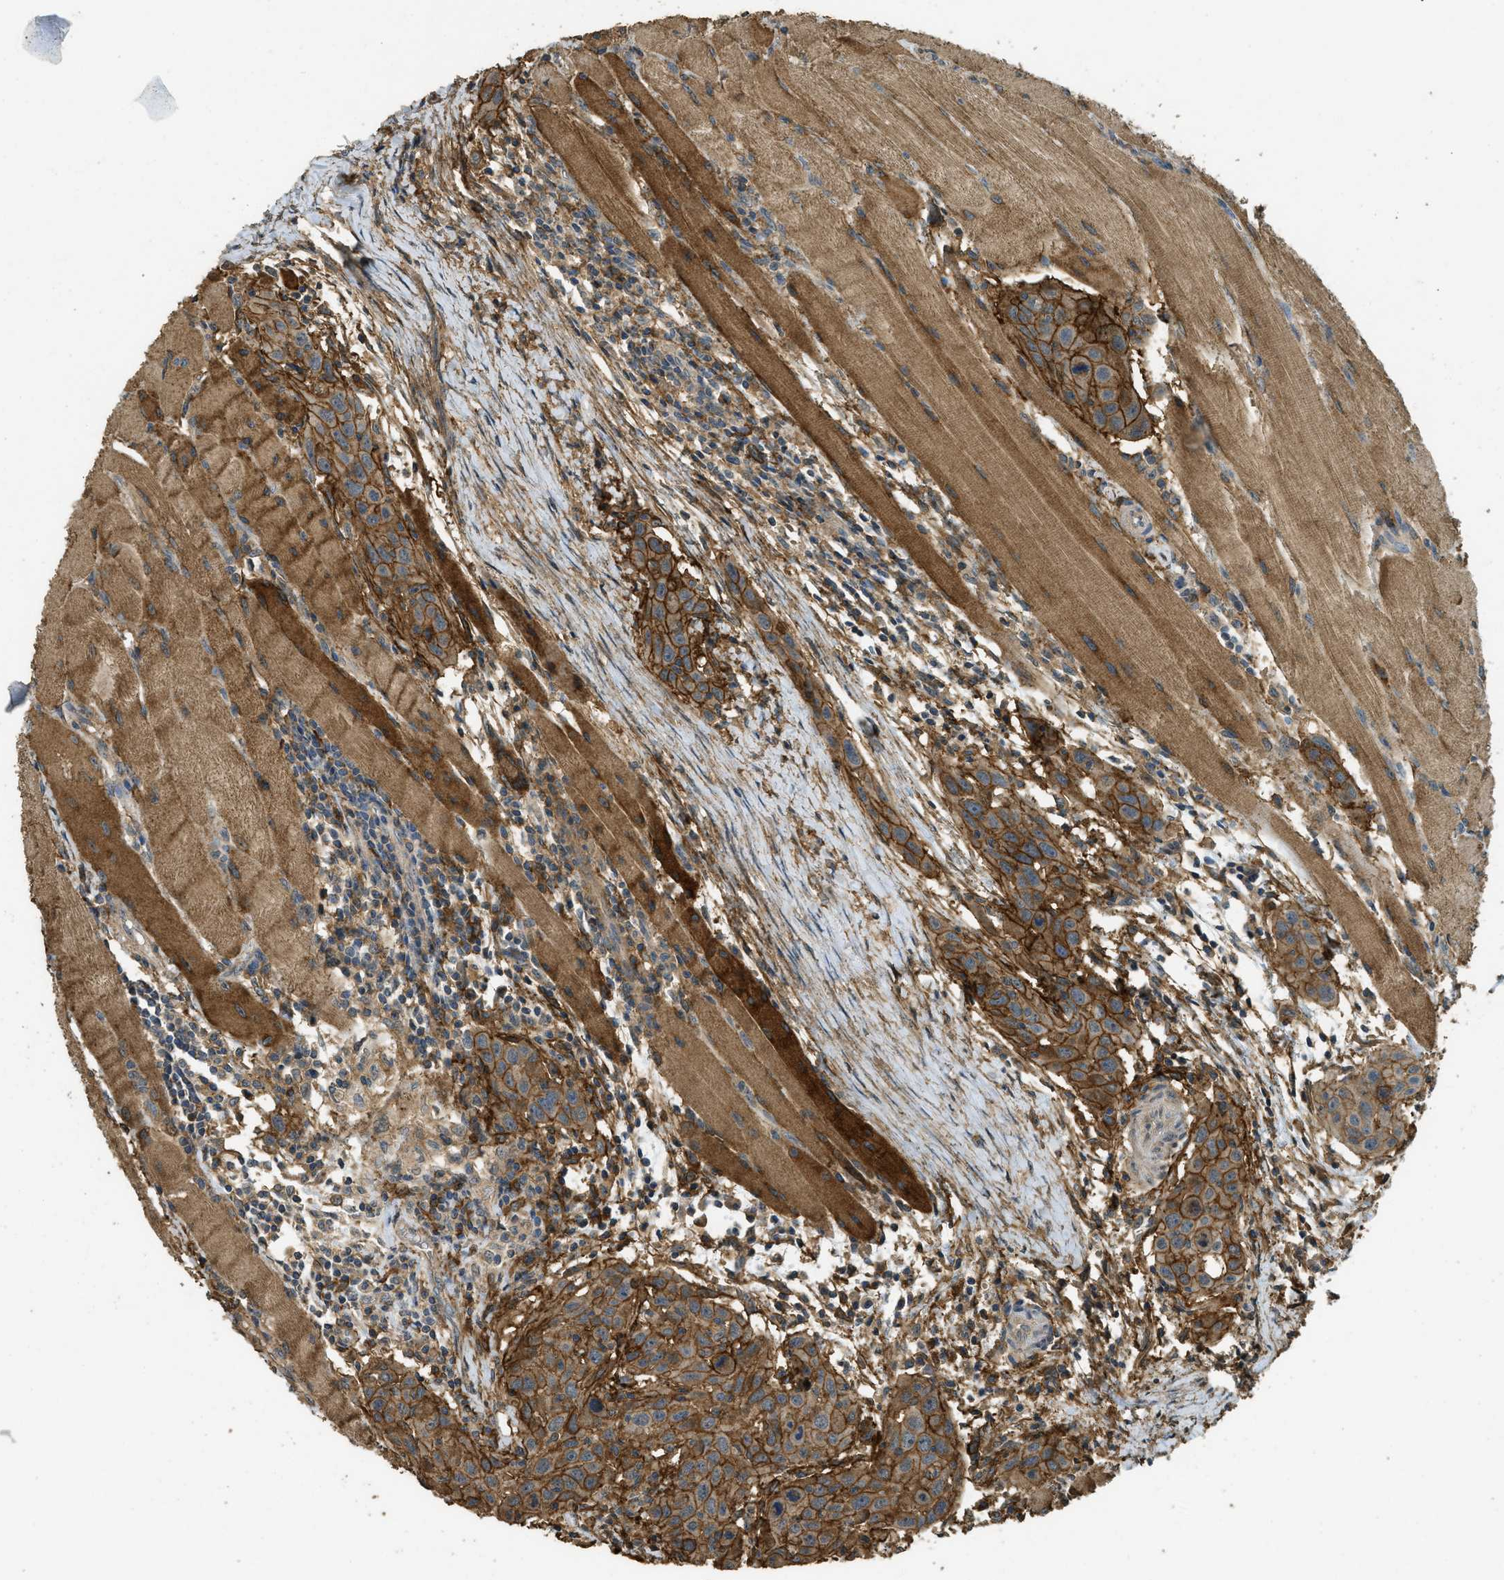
{"staining": {"intensity": "strong", "quantity": ">75%", "location": "cytoplasmic/membranous"}, "tissue": "head and neck cancer", "cell_type": "Tumor cells", "image_type": "cancer", "snomed": [{"axis": "morphology", "description": "Squamous cell carcinoma, NOS"}, {"axis": "topography", "description": "Oral tissue"}, {"axis": "topography", "description": "Head-Neck"}], "caption": "Immunohistochemistry (IHC) (DAB (3,3'-diaminobenzidine)) staining of head and neck cancer displays strong cytoplasmic/membranous protein staining in approximately >75% of tumor cells.", "gene": "CD276", "patient": {"sex": "female", "age": 50}}